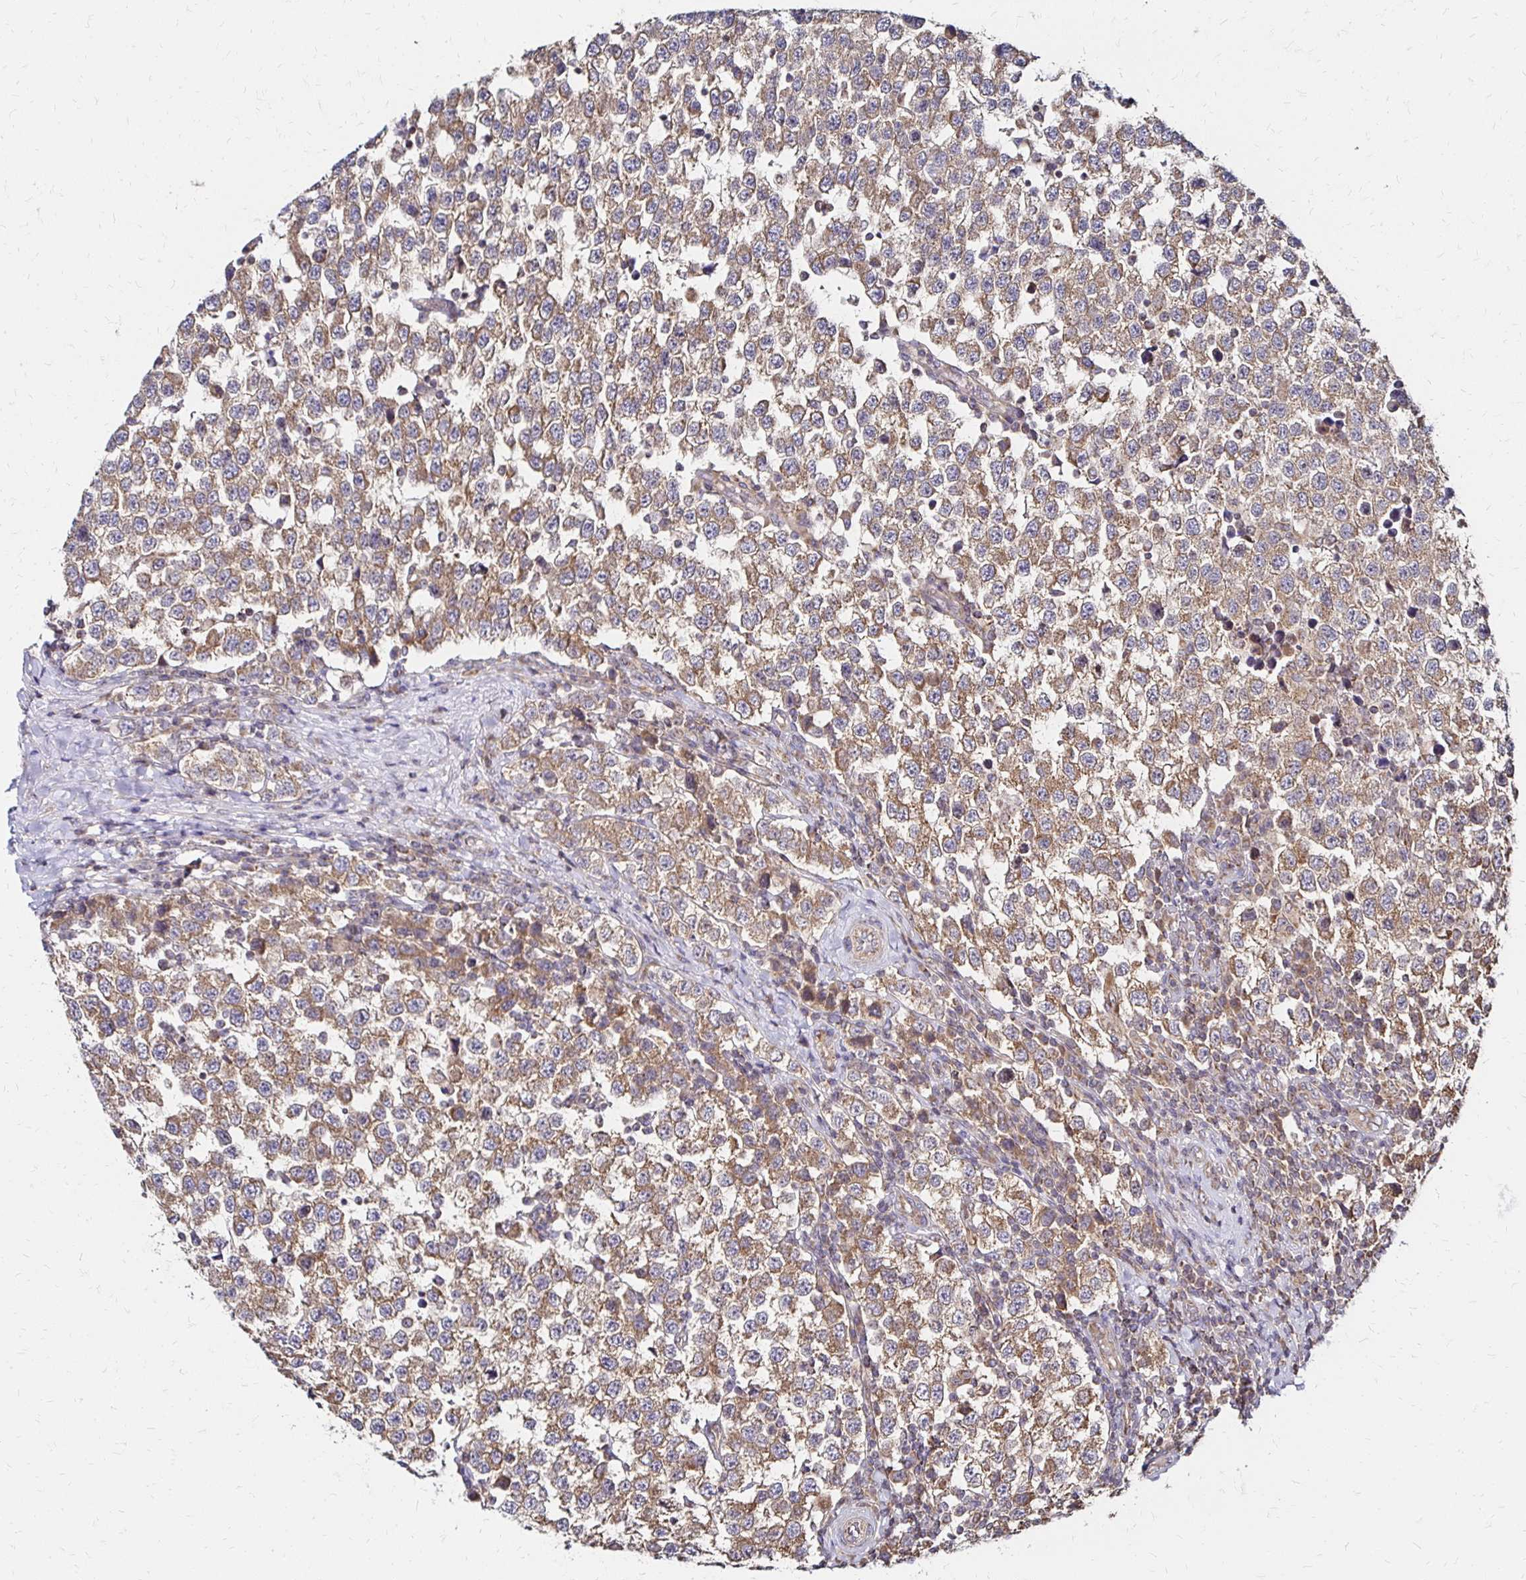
{"staining": {"intensity": "moderate", "quantity": ">75%", "location": "cytoplasmic/membranous"}, "tissue": "testis cancer", "cell_type": "Tumor cells", "image_type": "cancer", "snomed": [{"axis": "morphology", "description": "Seminoma, NOS"}, {"axis": "topography", "description": "Testis"}], "caption": "Immunohistochemistry (IHC) (DAB (3,3'-diaminobenzidine)) staining of human seminoma (testis) shows moderate cytoplasmic/membranous protein positivity in about >75% of tumor cells.", "gene": "ZW10", "patient": {"sex": "male", "age": 34}}